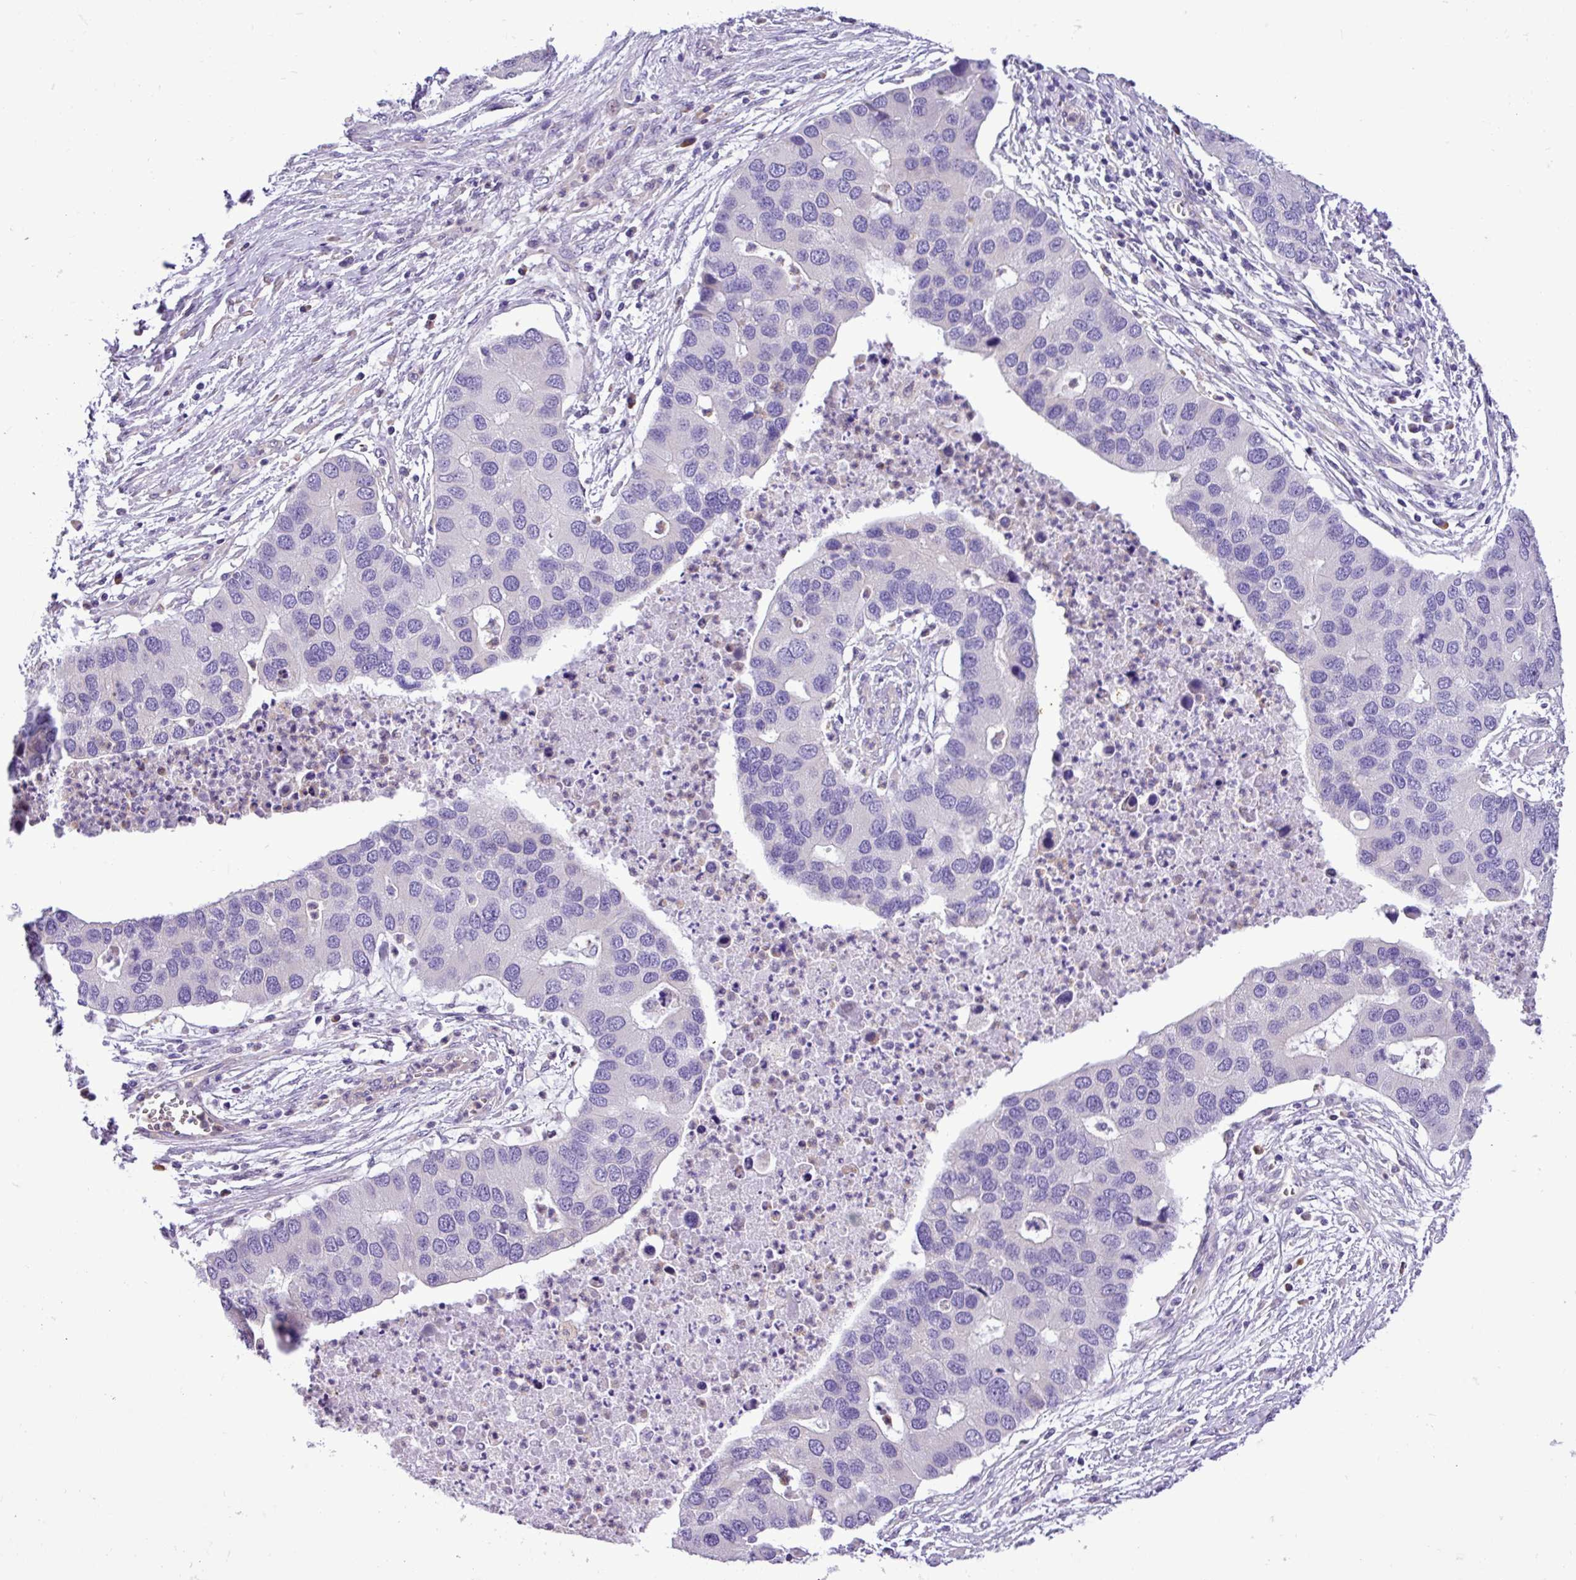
{"staining": {"intensity": "negative", "quantity": "none", "location": "none"}, "tissue": "lung cancer", "cell_type": "Tumor cells", "image_type": "cancer", "snomed": [{"axis": "morphology", "description": "Aneuploidy"}, {"axis": "morphology", "description": "Adenocarcinoma, NOS"}, {"axis": "topography", "description": "Lymph node"}, {"axis": "topography", "description": "Lung"}], "caption": "High magnification brightfield microscopy of adenocarcinoma (lung) stained with DAB (3,3'-diaminobenzidine) (brown) and counterstained with hematoxylin (blue): tumor cells show no significant expression.", "gene": "C11orf91", "patient": {"sex": "female", "age": 74}}